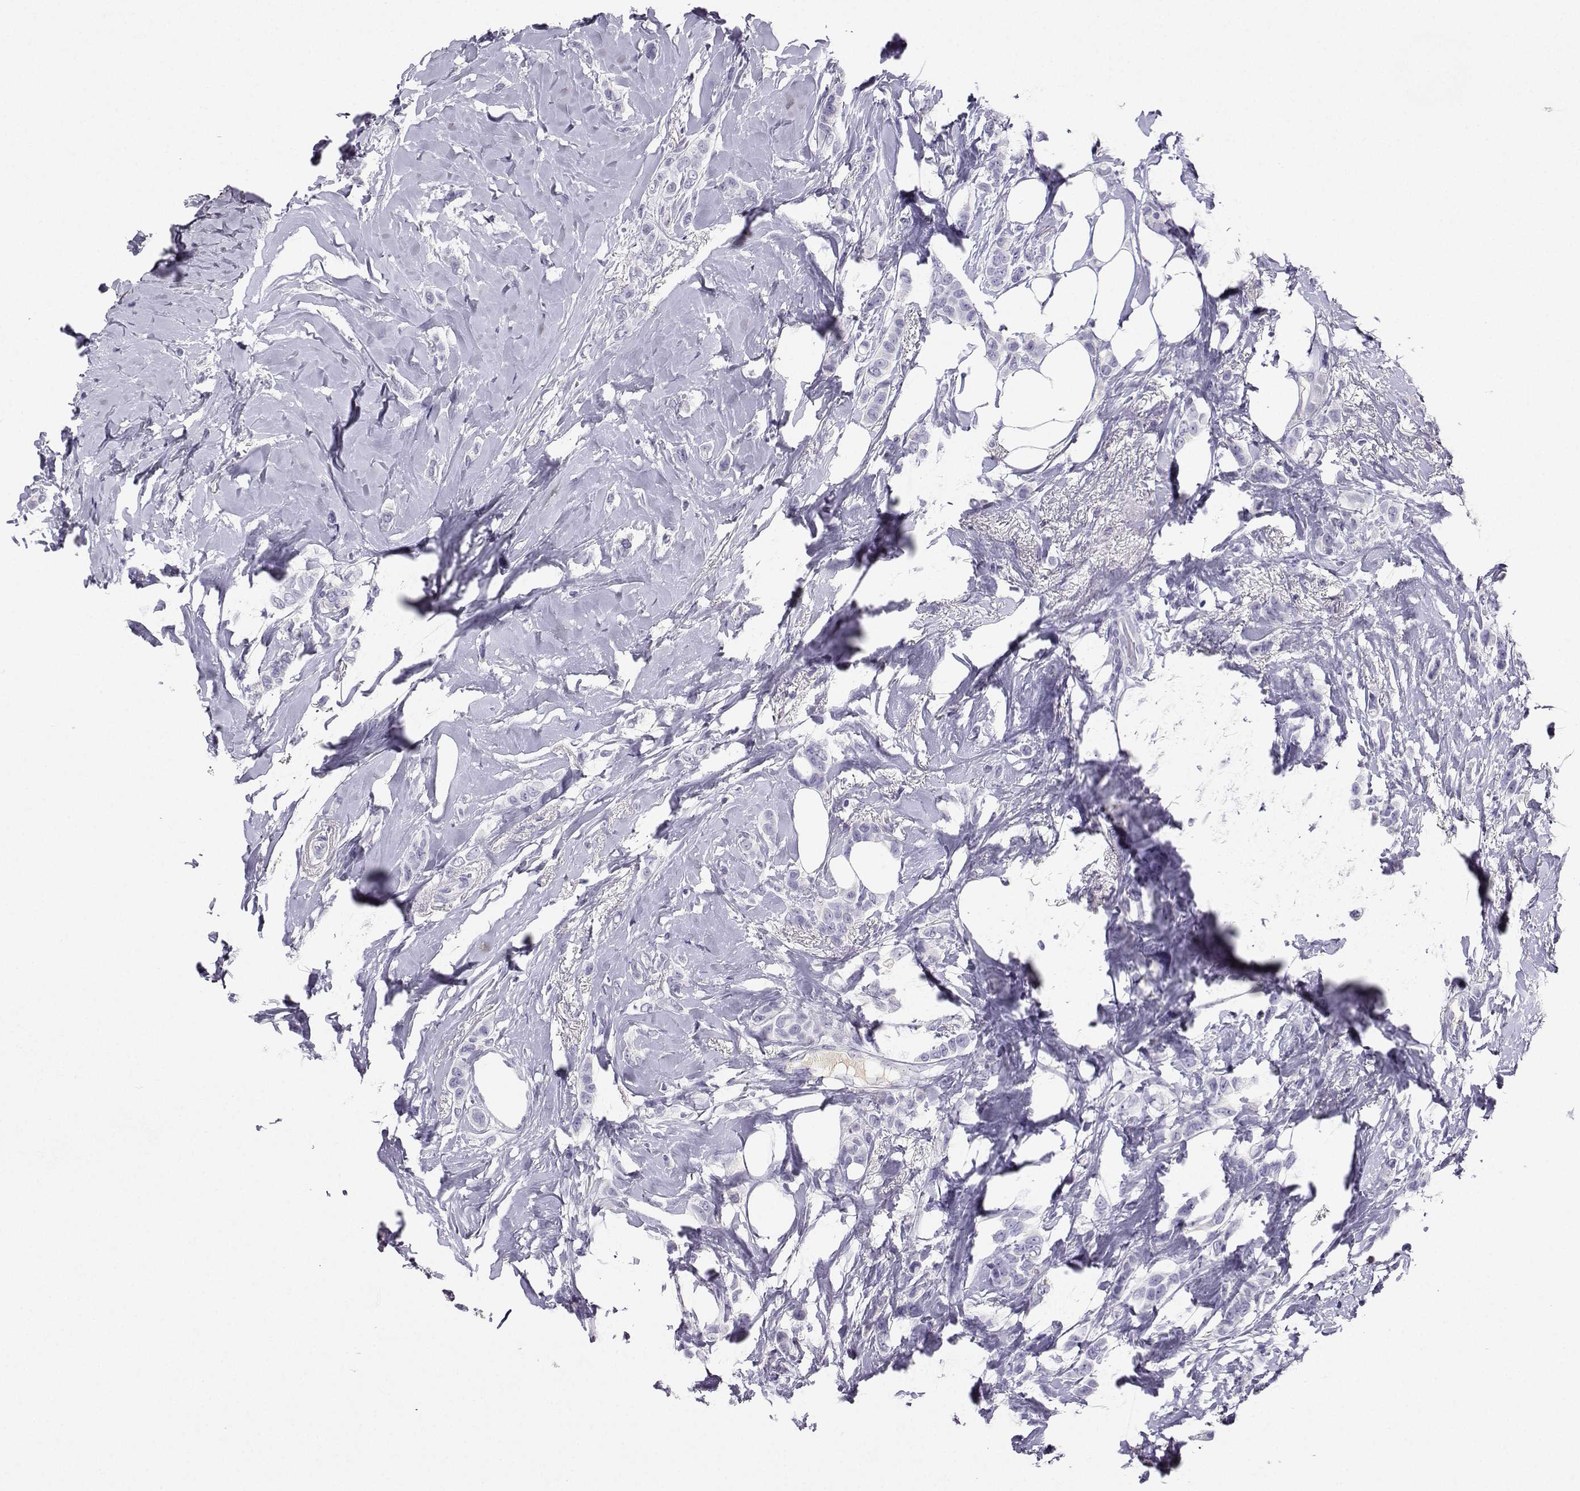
{"staining": {"intensity": "negative", "quantity": "none", "location": "none"}, "tissue": "breast cancer", "cell_type": "Tumor cells", "image_type": "cancer", "snomed": [{"axis": "morphology", "description": "Lobular carcinoma"}, {"axis": "topography", "description": "Breast"}], "caption": "Immunohistochemistry micrograph of neoplastic tissue: human lobular carcinoma (breast) stained with DAB (3,3'-diaminobenzidine) displays no significant protein expression in tumor cells.", "gene": "GRIK4", "patient": {"sex": "female", "age": 66}}